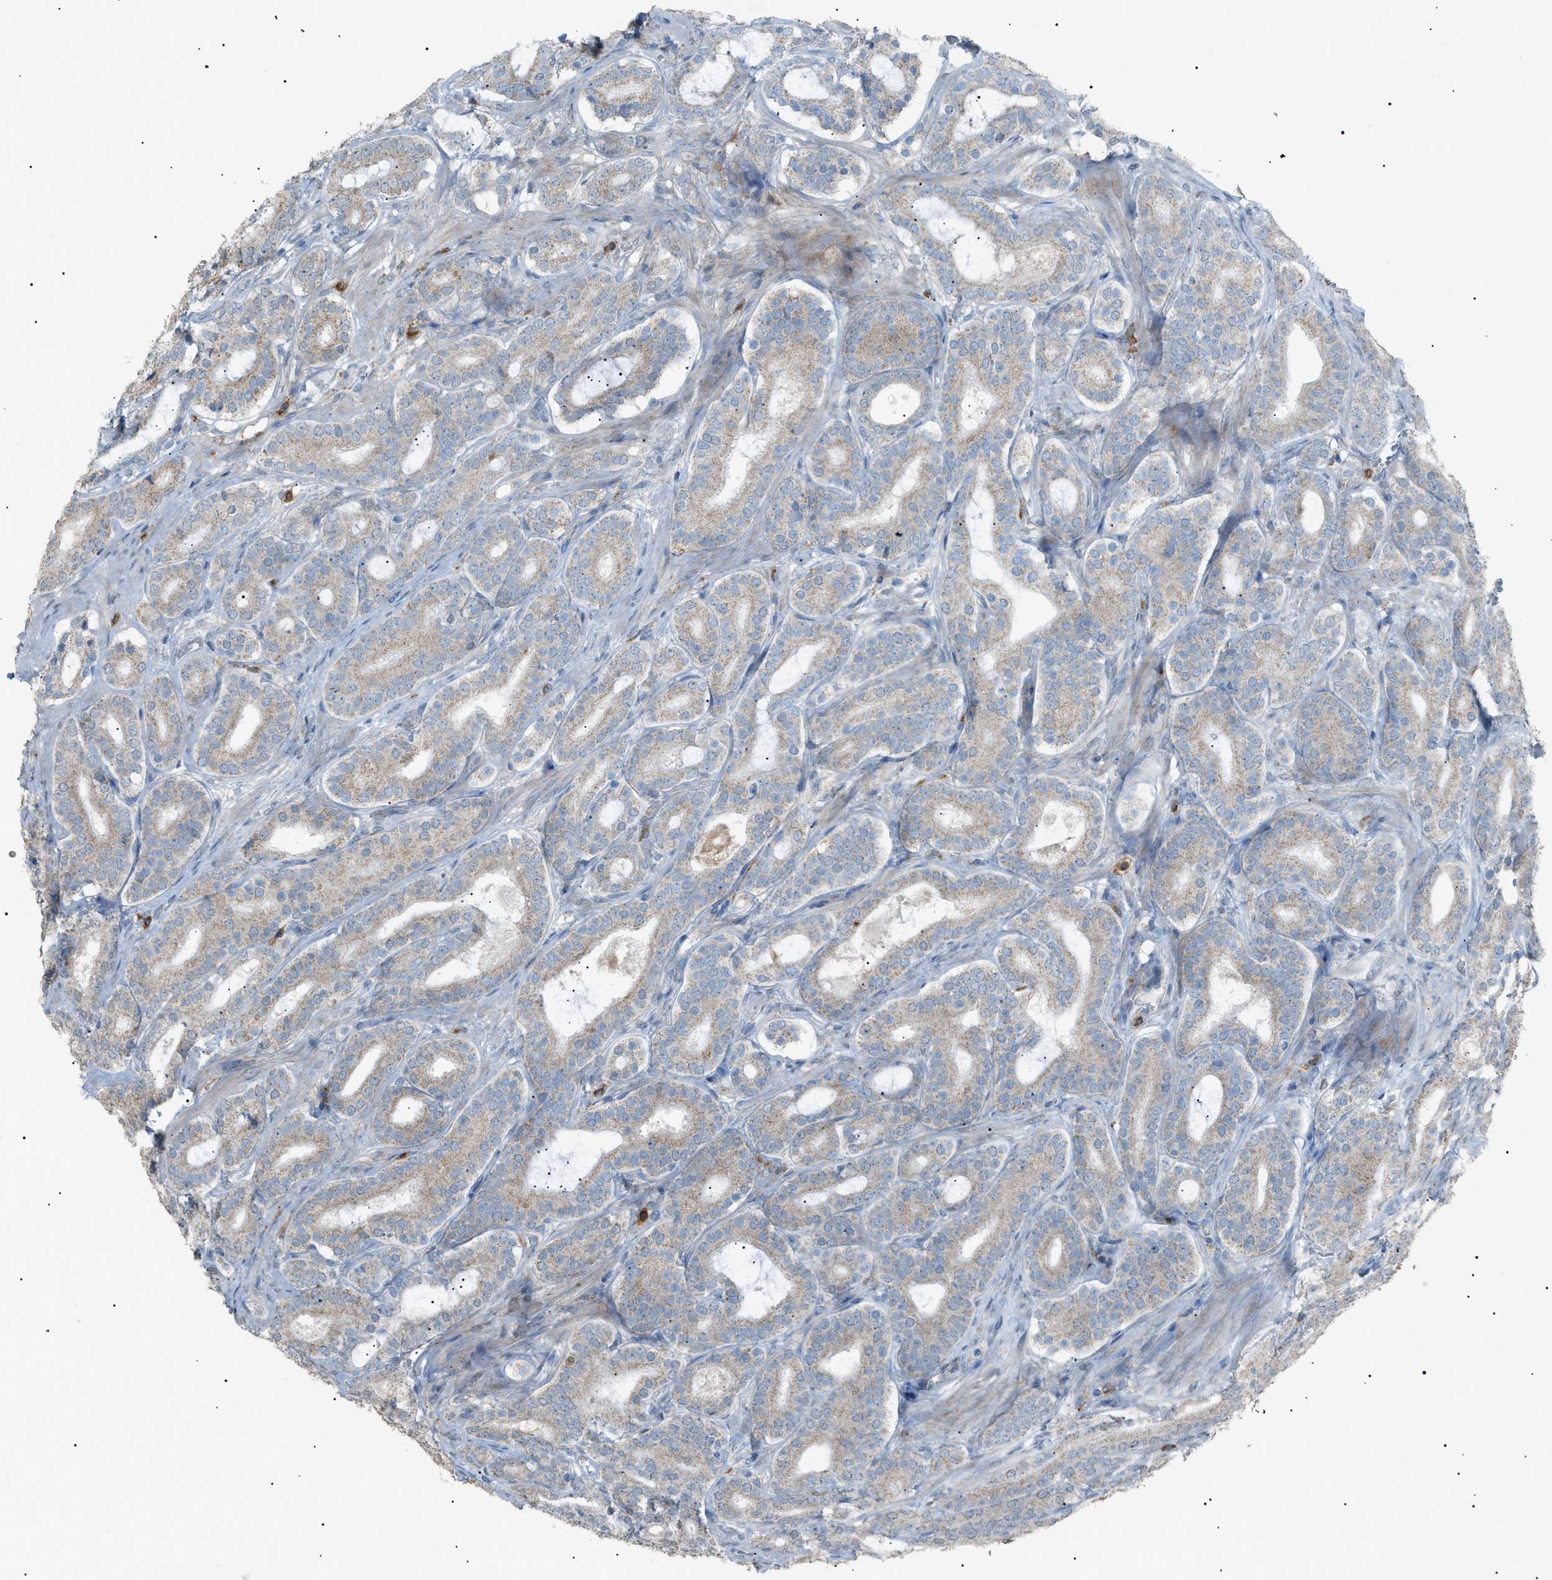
{"staining": {"intensity": "weak", "quantity": "25%-75%", "location": "cytoplasmic/membranous"}, "tissue": "prostate cancer", "cell_type": "Tumor cells", "image_type": "cancer", "snomed": [{"axis": "morphology", "description": "Adenocarcinoma, High grade"}, {"axis": "topography", "description": "Prostate"}], "caption": "Adenocarcinoma (high-grade) (prostate) tissue shows weak cytoplasmic/membranous expression in approximately 25%-75% of tumor cells, visualized by immunohistochemistry.", "gene": "BTK", "patient": {"sex": "male", "age": 60}}